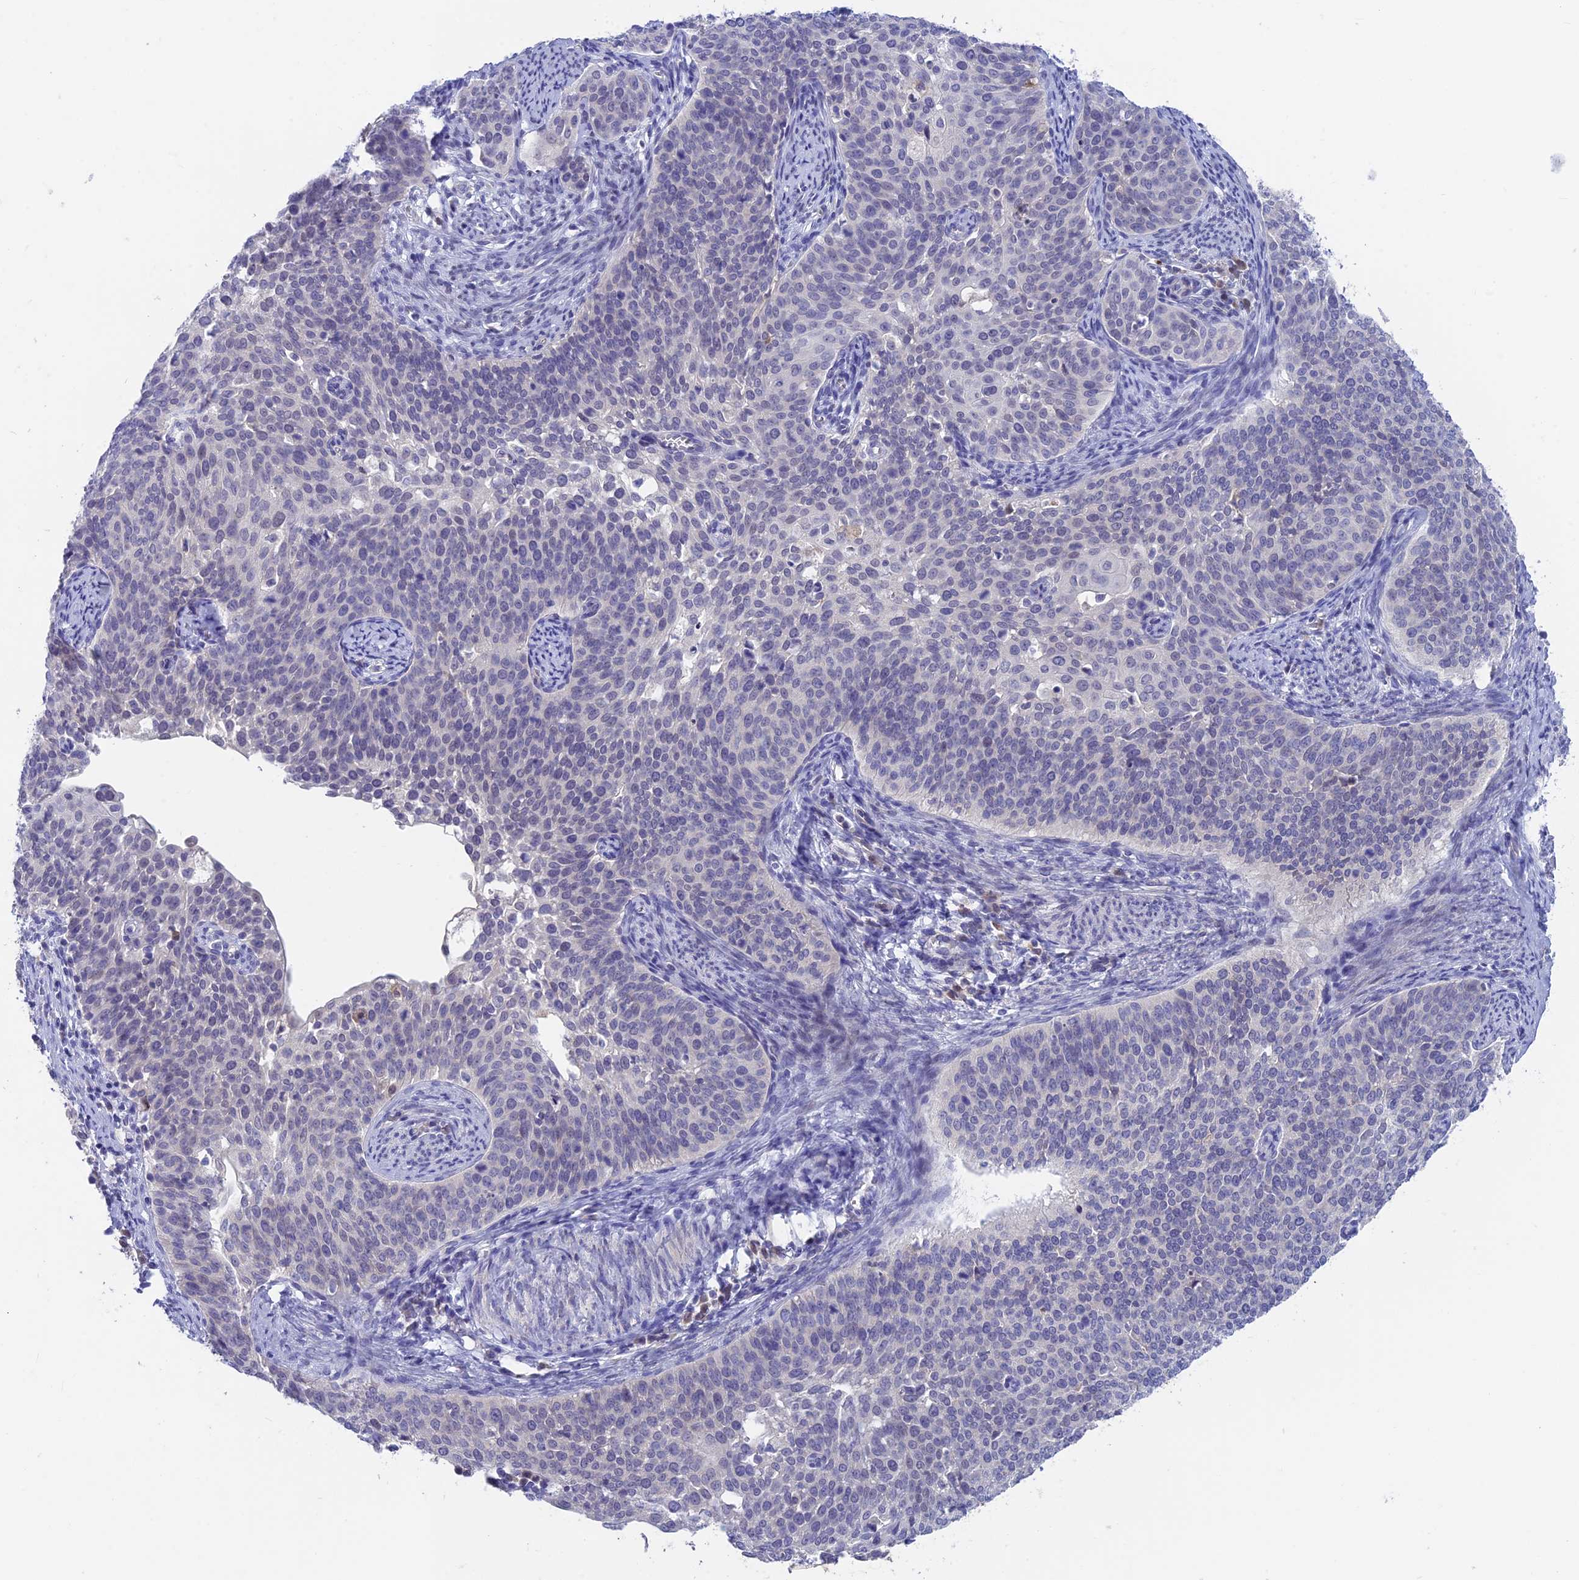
{"staining": {"intensity": "negative", "quantity": "none", "location": "none"}, "tissue": "cervical cancer", "cell_type": "Tumor cells", "image_type": "cancer", "snomed": [{"axis": "morphology", "description": "Squamous cell carcinoma, NOS"}, {"axis": "topography", "description": "Cervix"}], "caption": "Immunohistochemical staining of cervical cancer (squamous cell carcinoma) shows no significant staining in tumor cells.", "gene": "SNTN", "patient": {"sex": "female", "age": 44}}